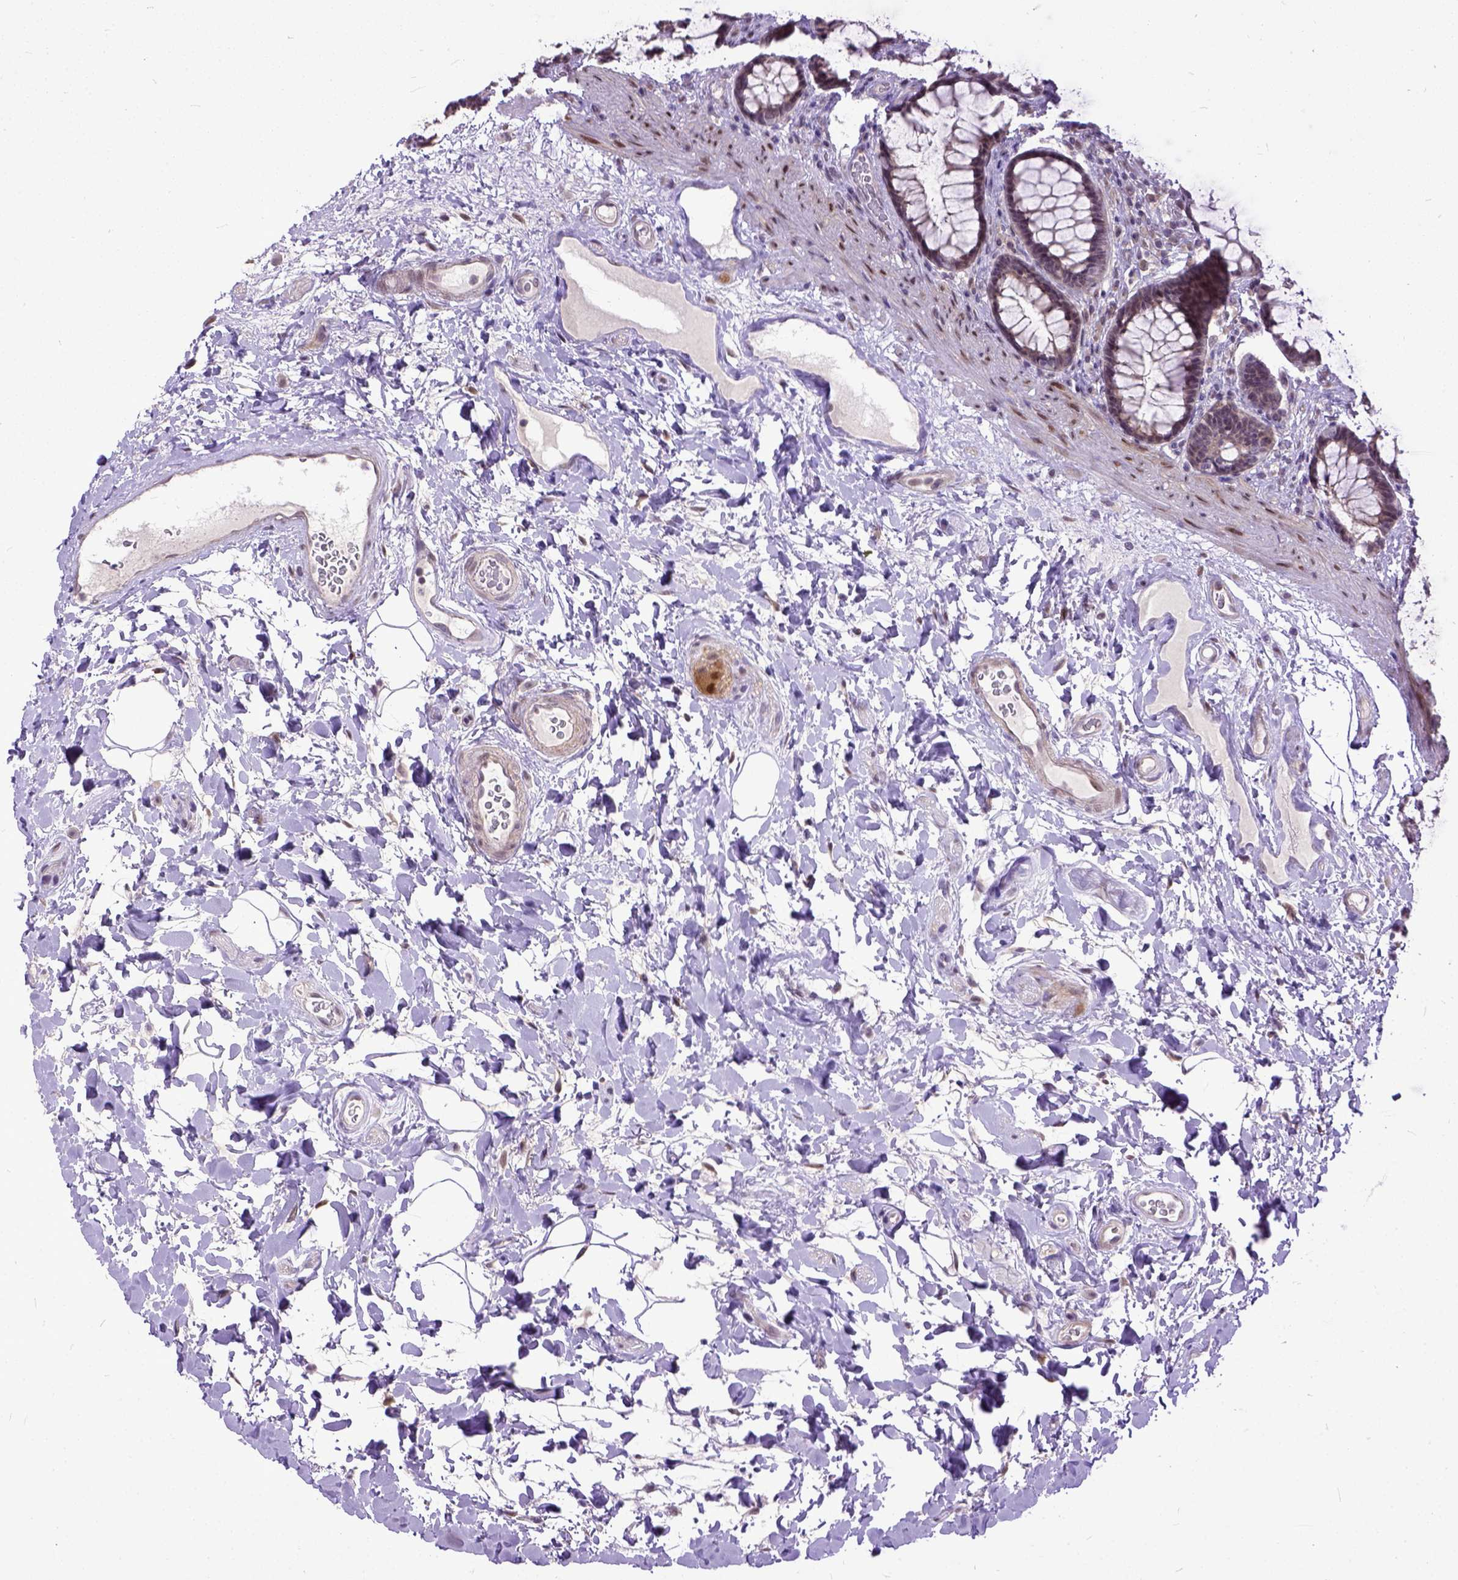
{"staining": {"intensity": "negative", "quantity": "none", "location": "none"}, "tissue": "rectum", "cell_type": "Glandular cells", "image_type": "normal", "snomed": [{"axis": "morphology", "description": "Normal tissue, NOS"}, {"axis": "topography", "description": "Rectum"}], "caption": "Glandular cells show no significant positivity in normal rectum. (DAB (3,3'-diaminobenzidine) immunohistochemistry visualized using brightfield microscopy, high magnification).", "gene": "TCEAL7", "patient": {"sex": "male", "age": 72}}